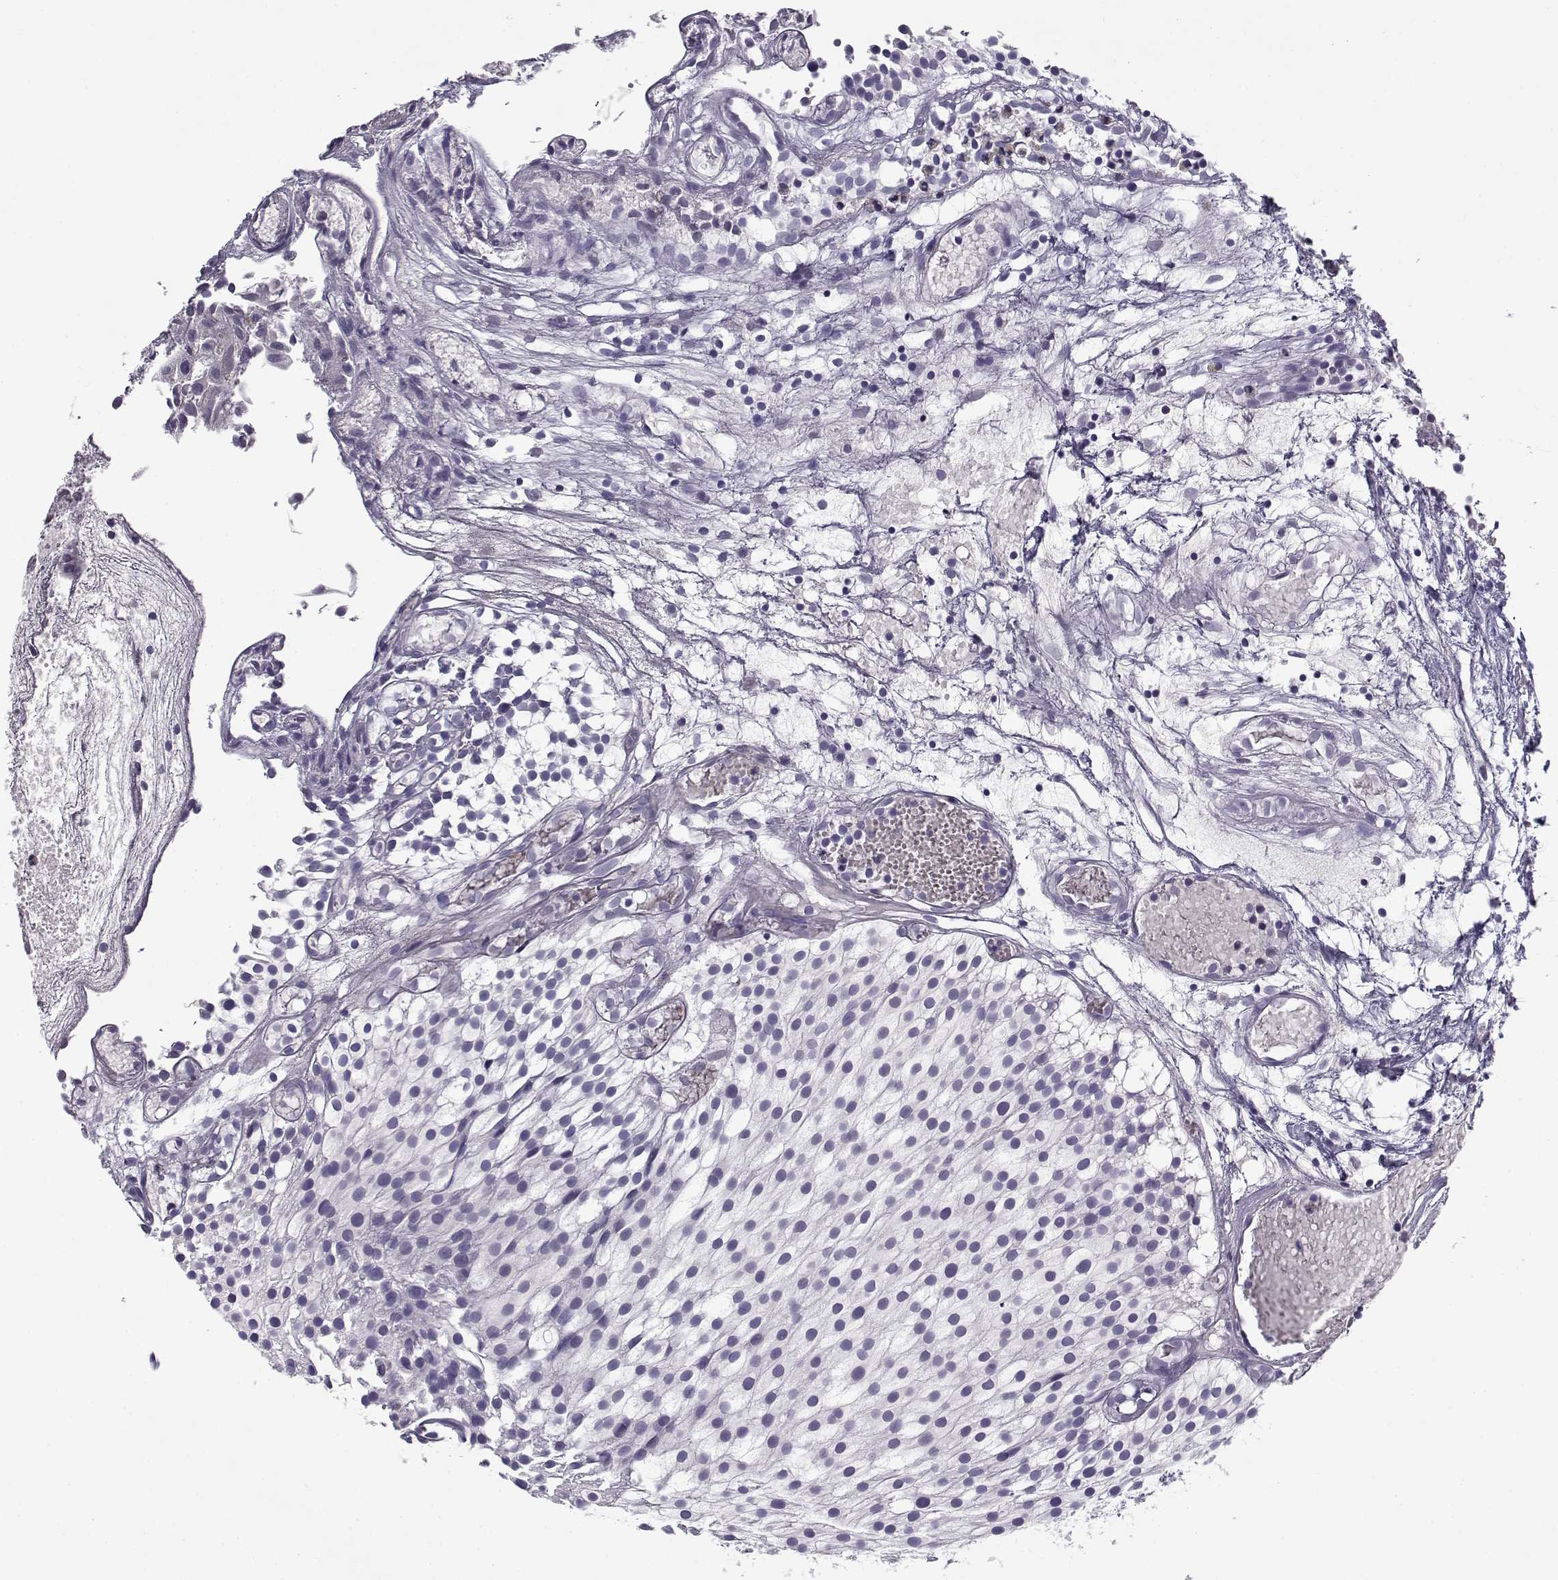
{"staining": {"intensity": "negative", "quantity": "none", "location": "none"}, "tissue": "urothelial cancer", "cell_type": "Tumor cells", "image_type": "cancer", "snomed": [{"axis": "morphology", "description": "Urothelial carcinoma, Low grade"}, {"axis": "topography", "description": "Urinary bladder"}], "caption": "Urothelial carcinoma (low-grade) was stained to show a protein in brown. There is no significant expression in tumor cells.", "gene": "CFAP77", "patient": {"sex": "male", "age": 79}}